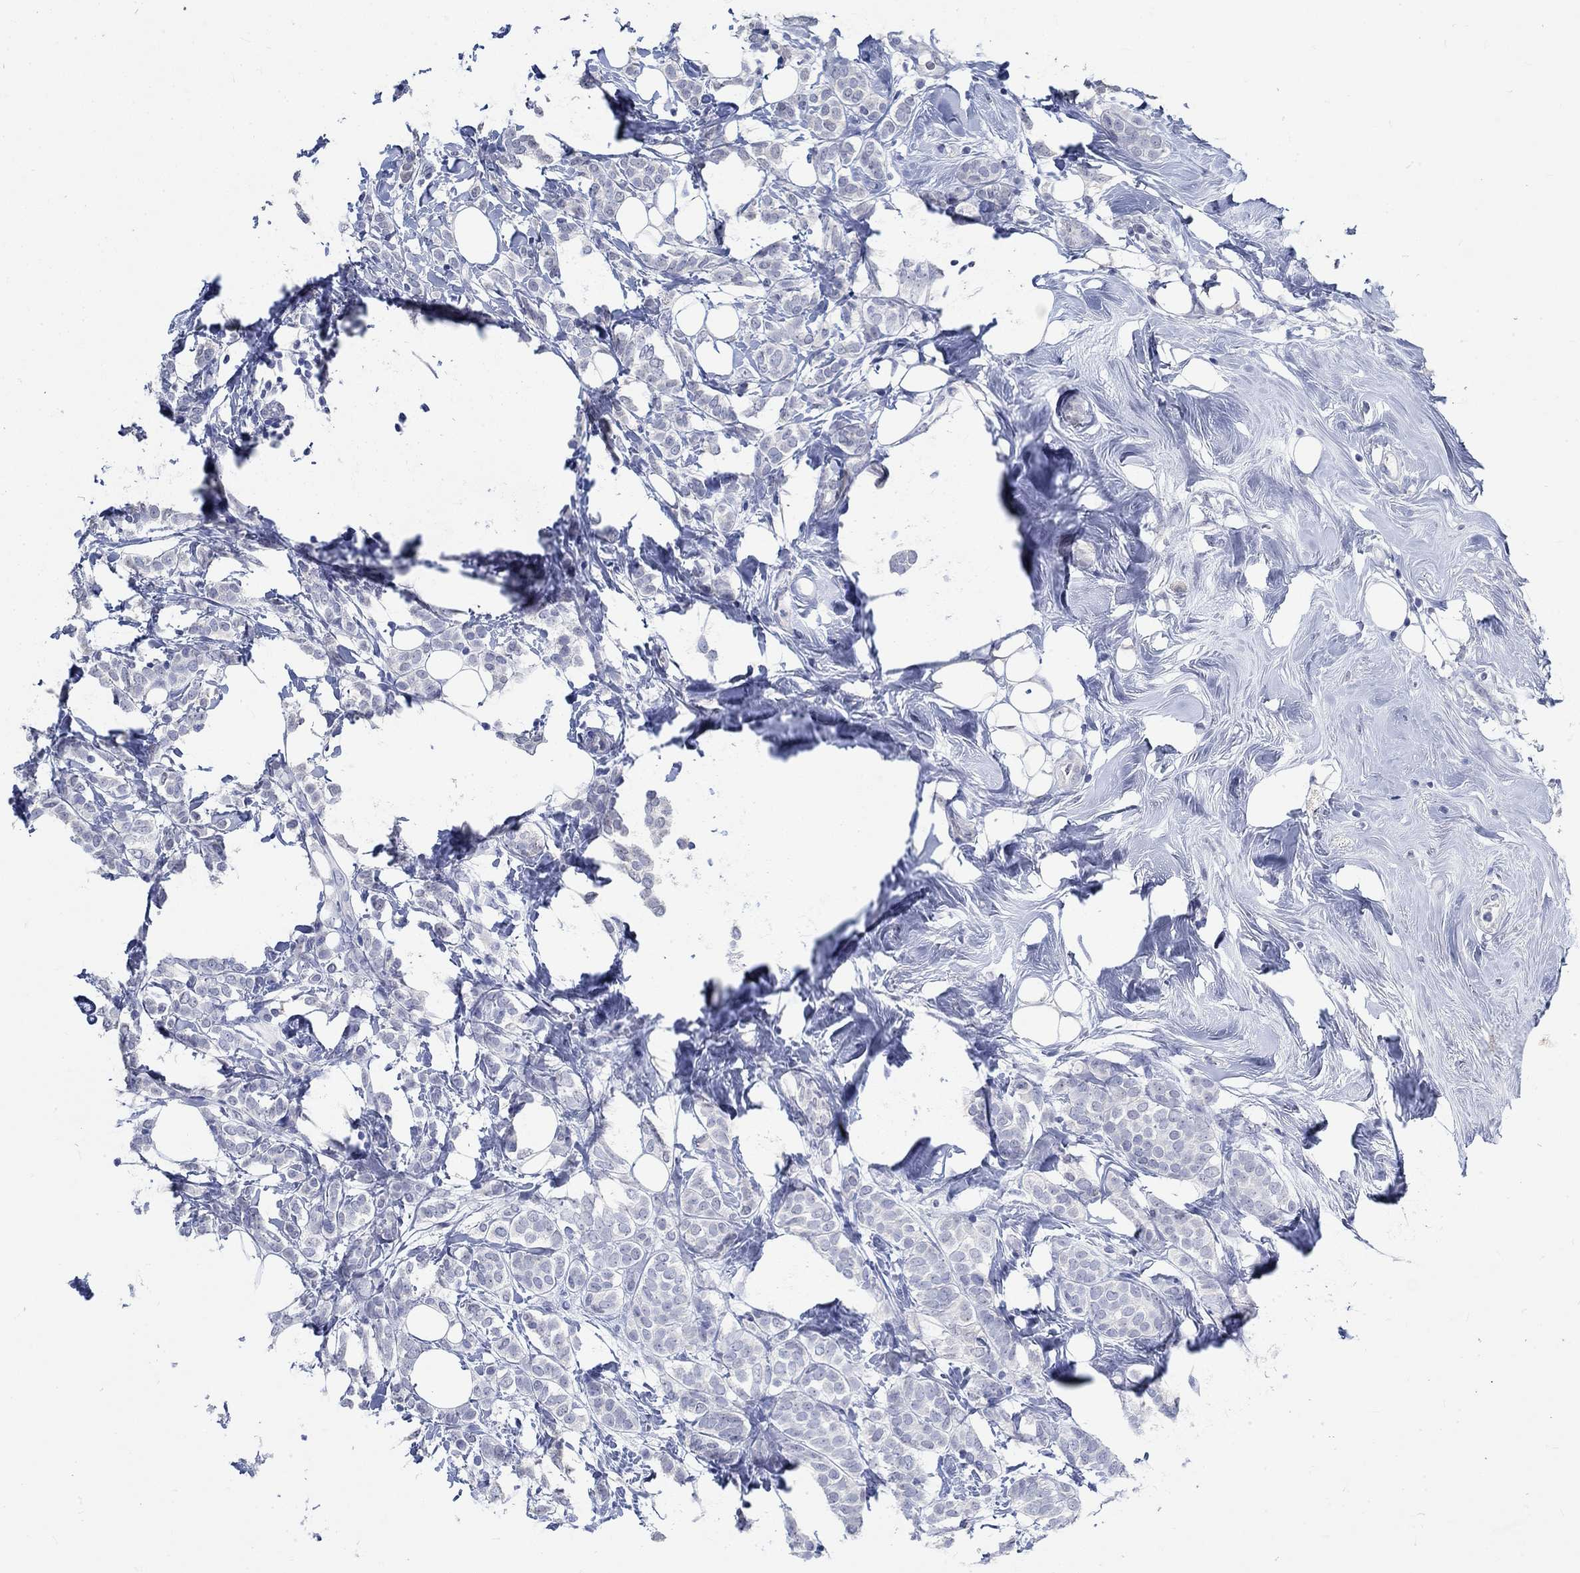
{"staining": {"intensity": "negative", "quantity": "none", "location": "none"}, "tissue": "breast cancer", "cell_type": "Tumor cells", "image_type": "cancer", "snomed": [{"axis": "morphology", "description": "Lobular carcinoma"}, {"axis": "topography", "description": "Breast"}], "caption": "Immunohistochemistry (IHC) image of lobular carcinoma (breast) stained for a protein (brown), which displays no positivity in tumor cells.", "gene": "C4orf47", "patient": {"sex": "female", "age": 49}}